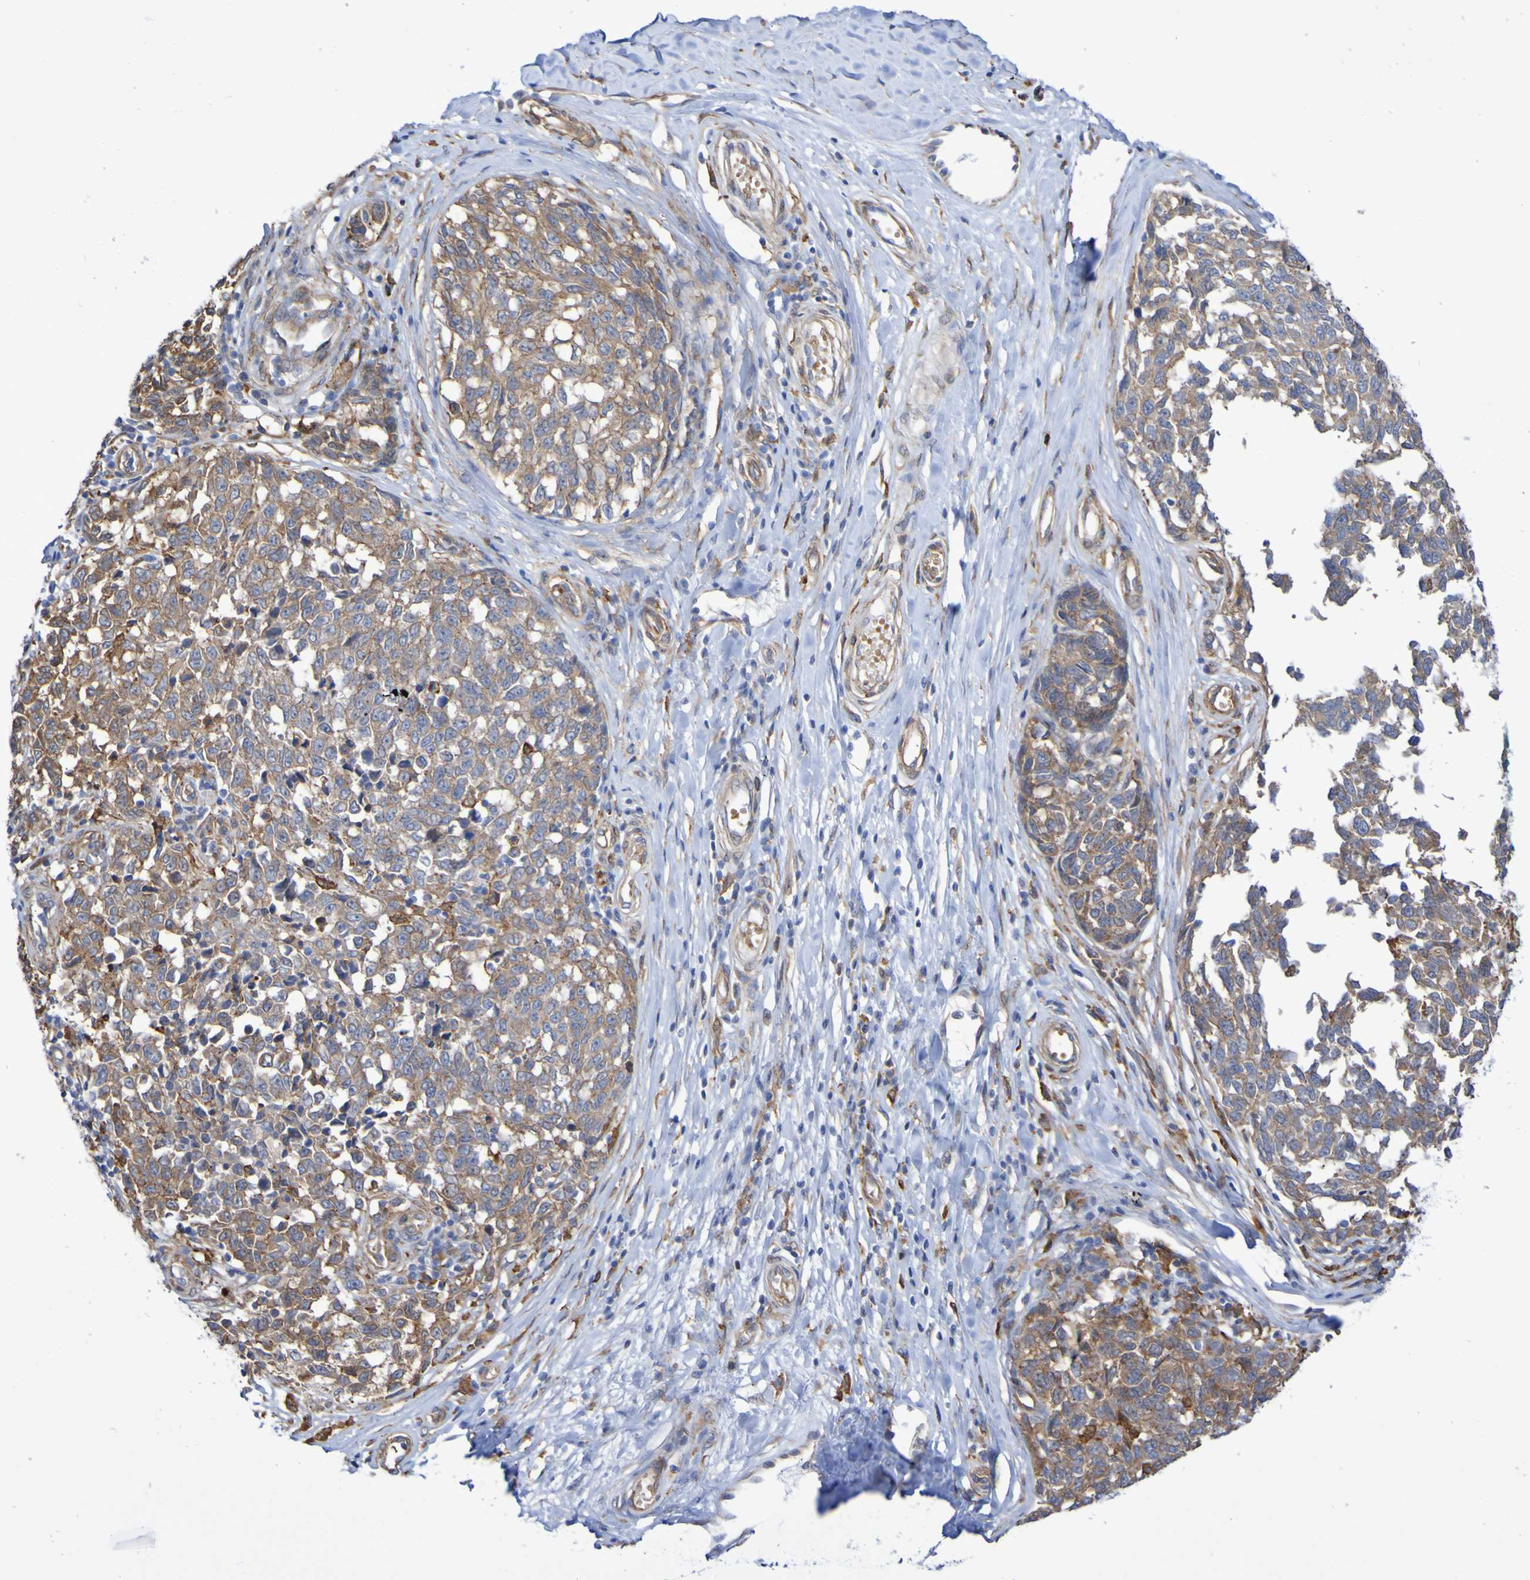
{"staining": {"intensity": "moderate", "quantity": ">75%", "location": "cytoplasmic/membranous"}, "tissue": "melanoma", "cell_type": "Tumor cells", "image_type": "cancer", "snomed": [{"axis": "morphology", "description": "Malignant melanoma, NOS"}, {"axis": "topography", "description": "Skin"}], "caption": "Human melanoma stained for a protein (brown) exhibits moderate cytoplasmic/membranous positive positivity in approximately >75% of tumor cells.", "gene": "SCRG1", "patient": {"sex": "female", "age": 64}}